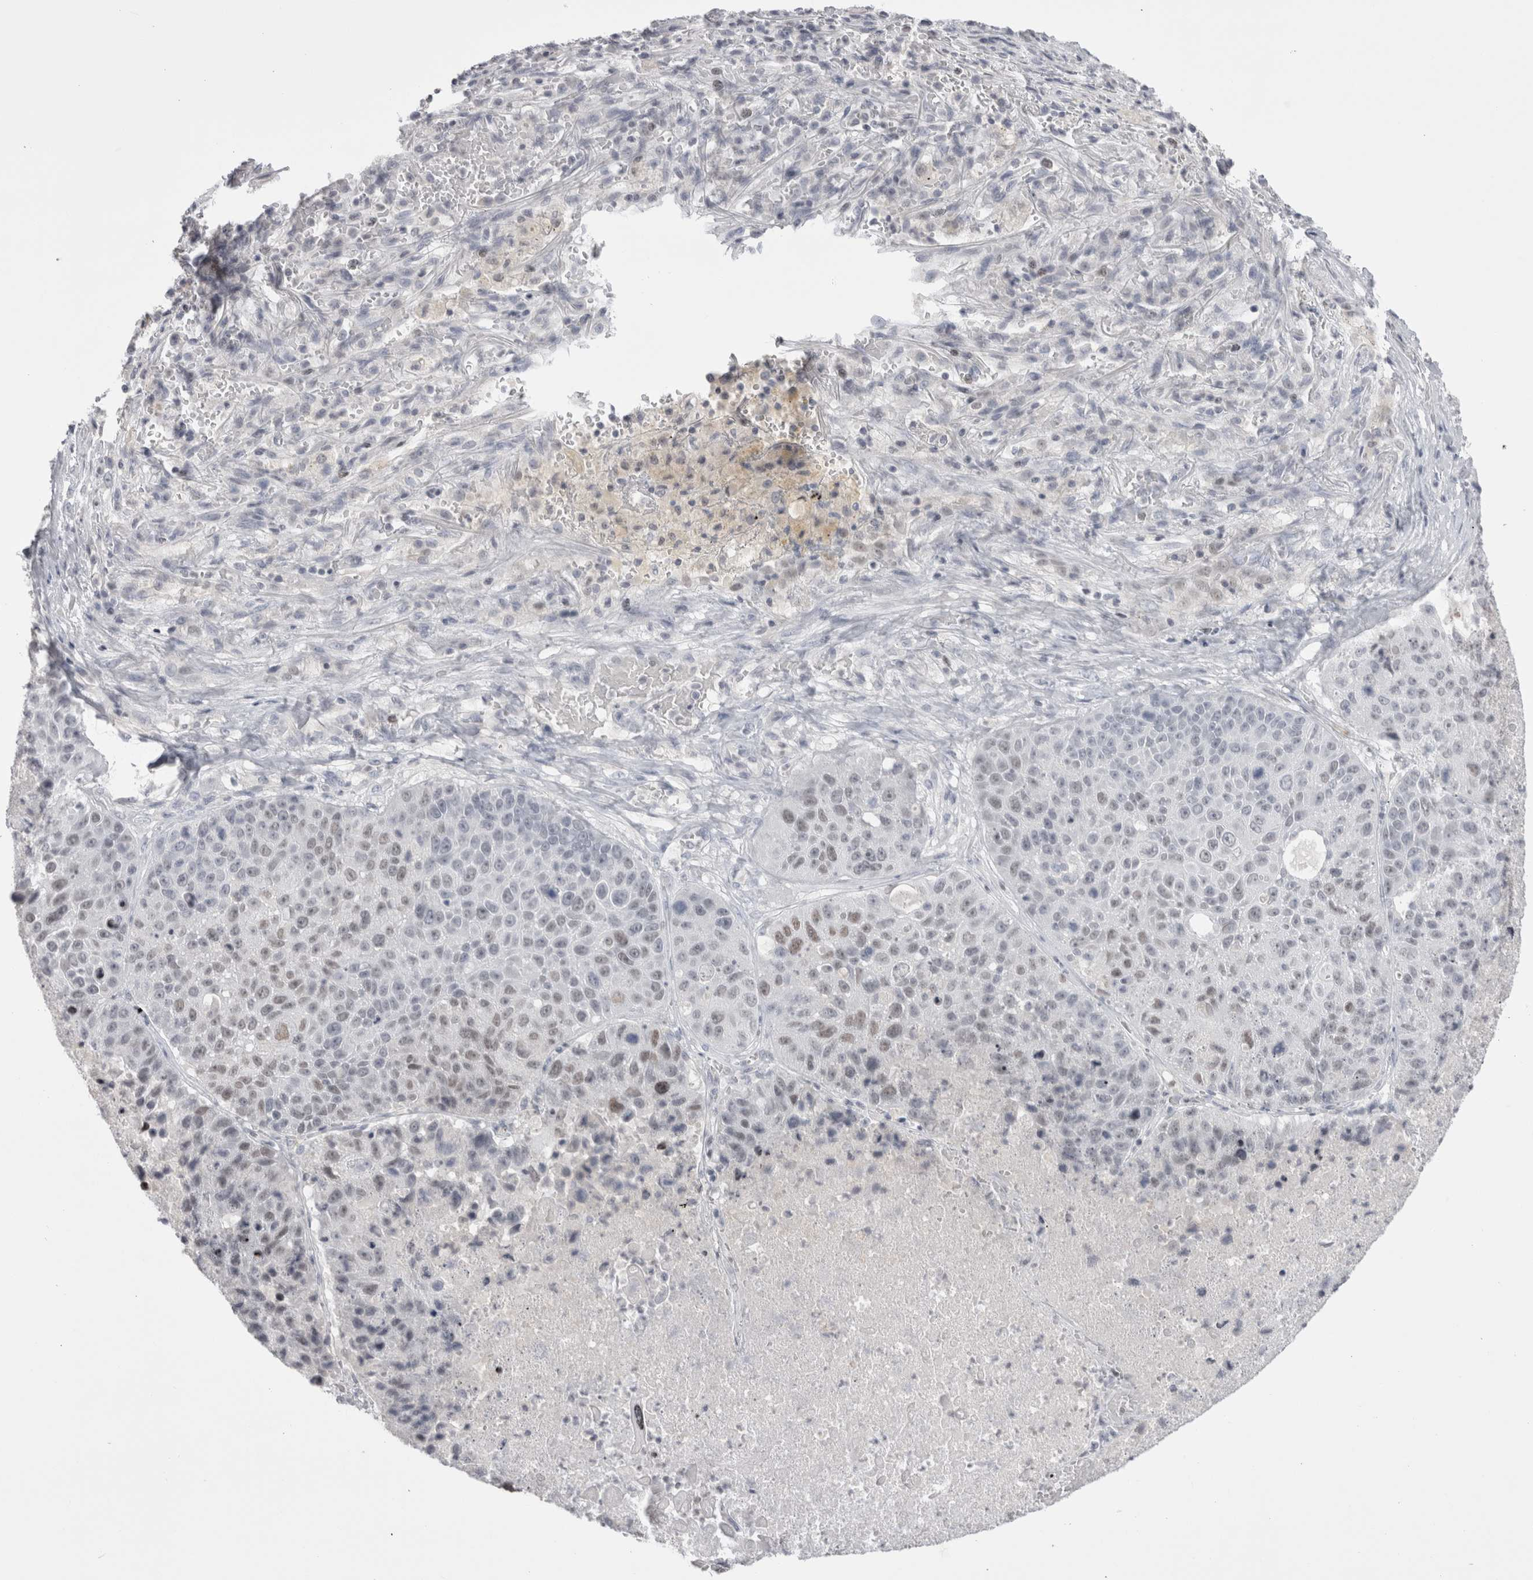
{"staining": {"intensity": "weak", "quantity": "<25%", "location": "nuclear"}, "tissue": "lung cancer", "cell_type": "Tumor cells", "image_type": "cancer", "snomed": [{"axis": "morphology", "description": "Squamous cell carcinoma, NOS"}, {"axis": "topography", "description": "Lung"}], "caption": "Tumor cells show no significant protein expression in lung squamous cell carcinoma.", "gene": "FNDC8", "patient": {"sex": "male", "age": 61}}